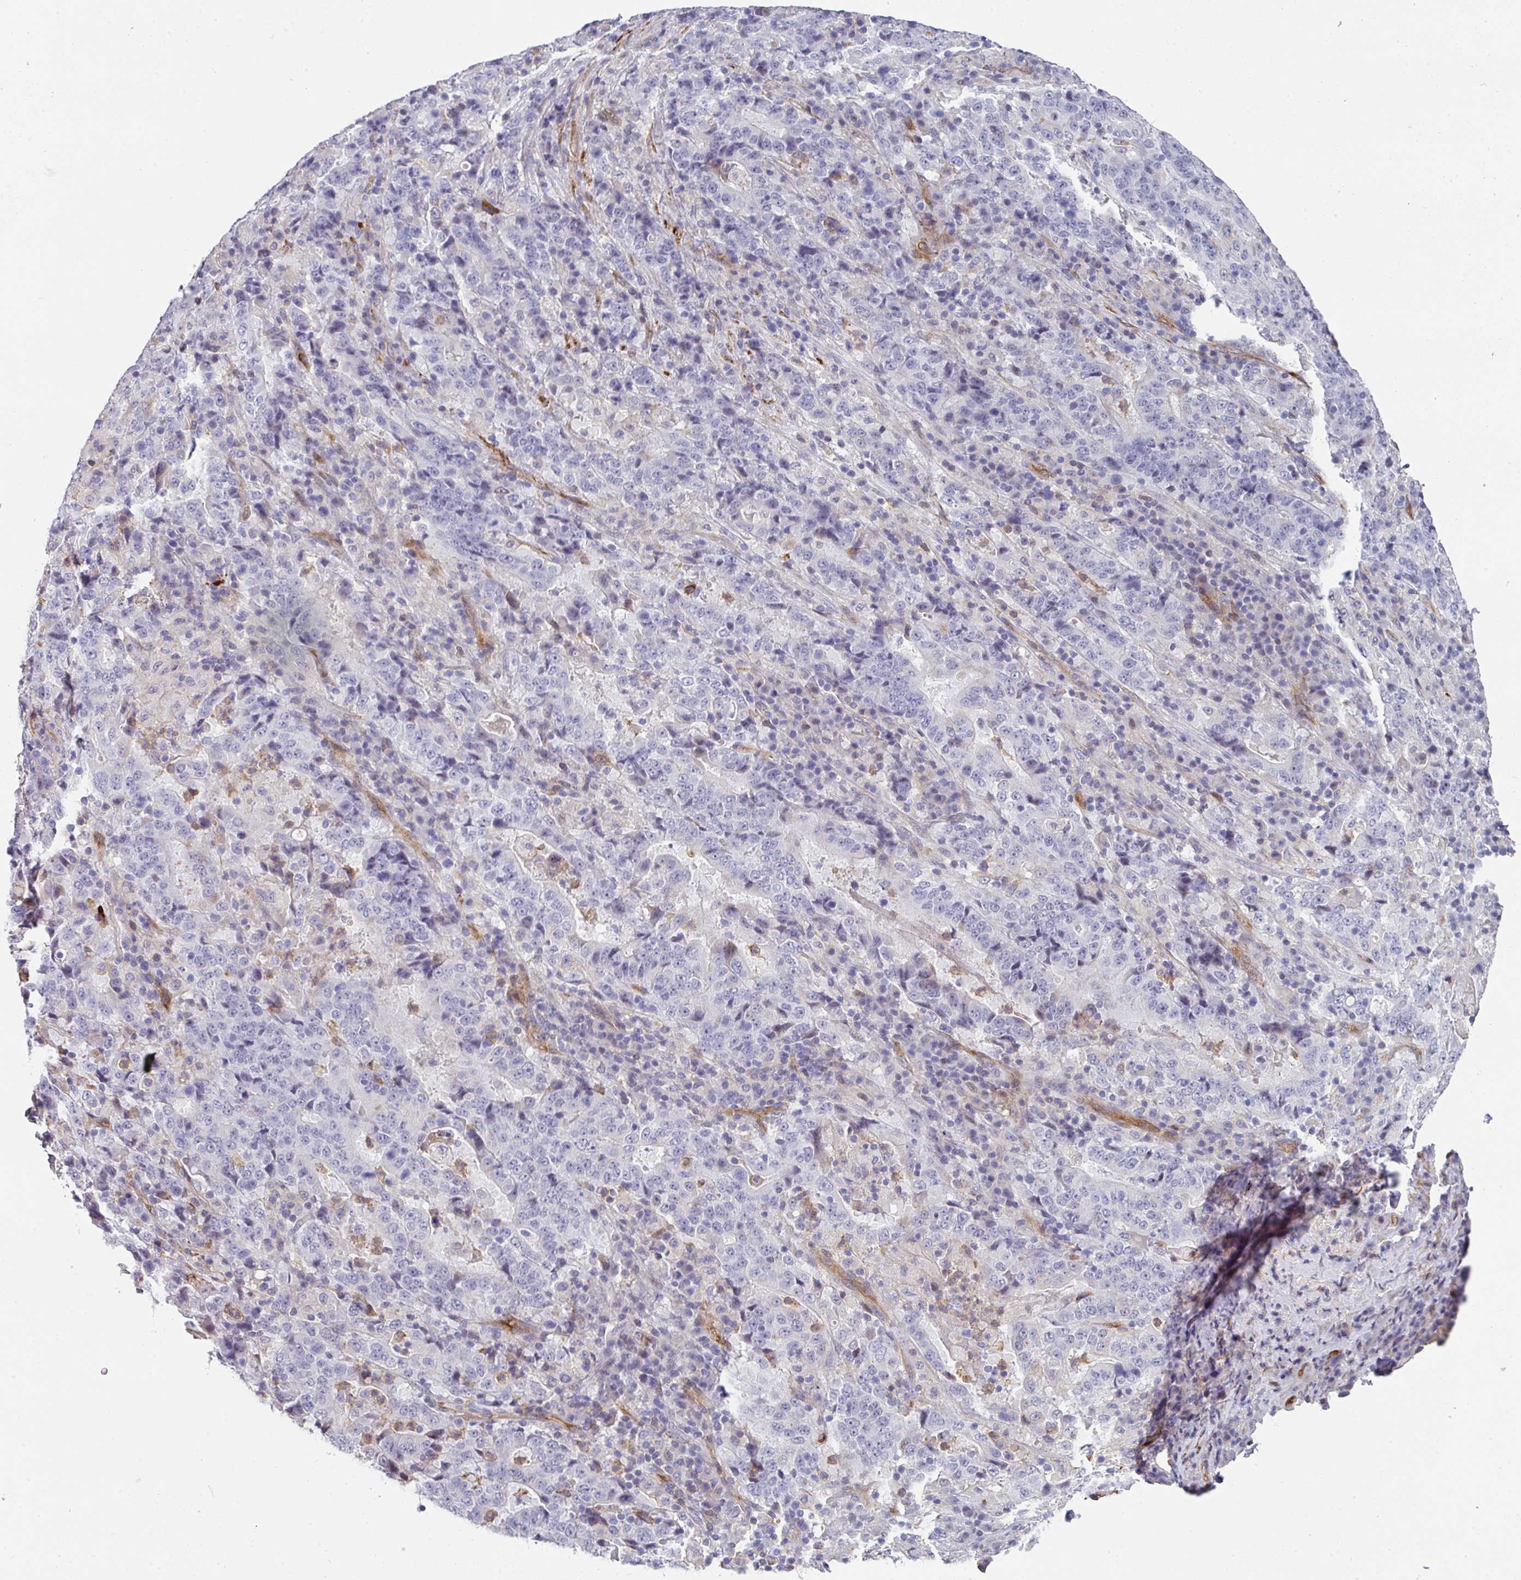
{"staining": {"intensity": "negative", "quantity": "none", "location": "none"}, "tissue": "stomach cancer", "cell_type": "Tumor cells", "image_type": "cancer", "snomed": [{"axis": "morphology", "description": "Normal tissue, NOS"}, {"axis": "morphology", "description": "Adenocarcinoma, NOS"}, {"axis": "topography", "description": "Stomach, upper"}, {"axis": "topography", "description": "Stomach"}], "caption": "IHC image of neoplastic tissue: stomach cancer (adenocarcinoma) stained with DAB (3,3'-diaminobenzidine) exhibits no significant protein positivity in tumor cells.", "gene": "BEND5", "patient": {"sex": "male", "age": 59}}